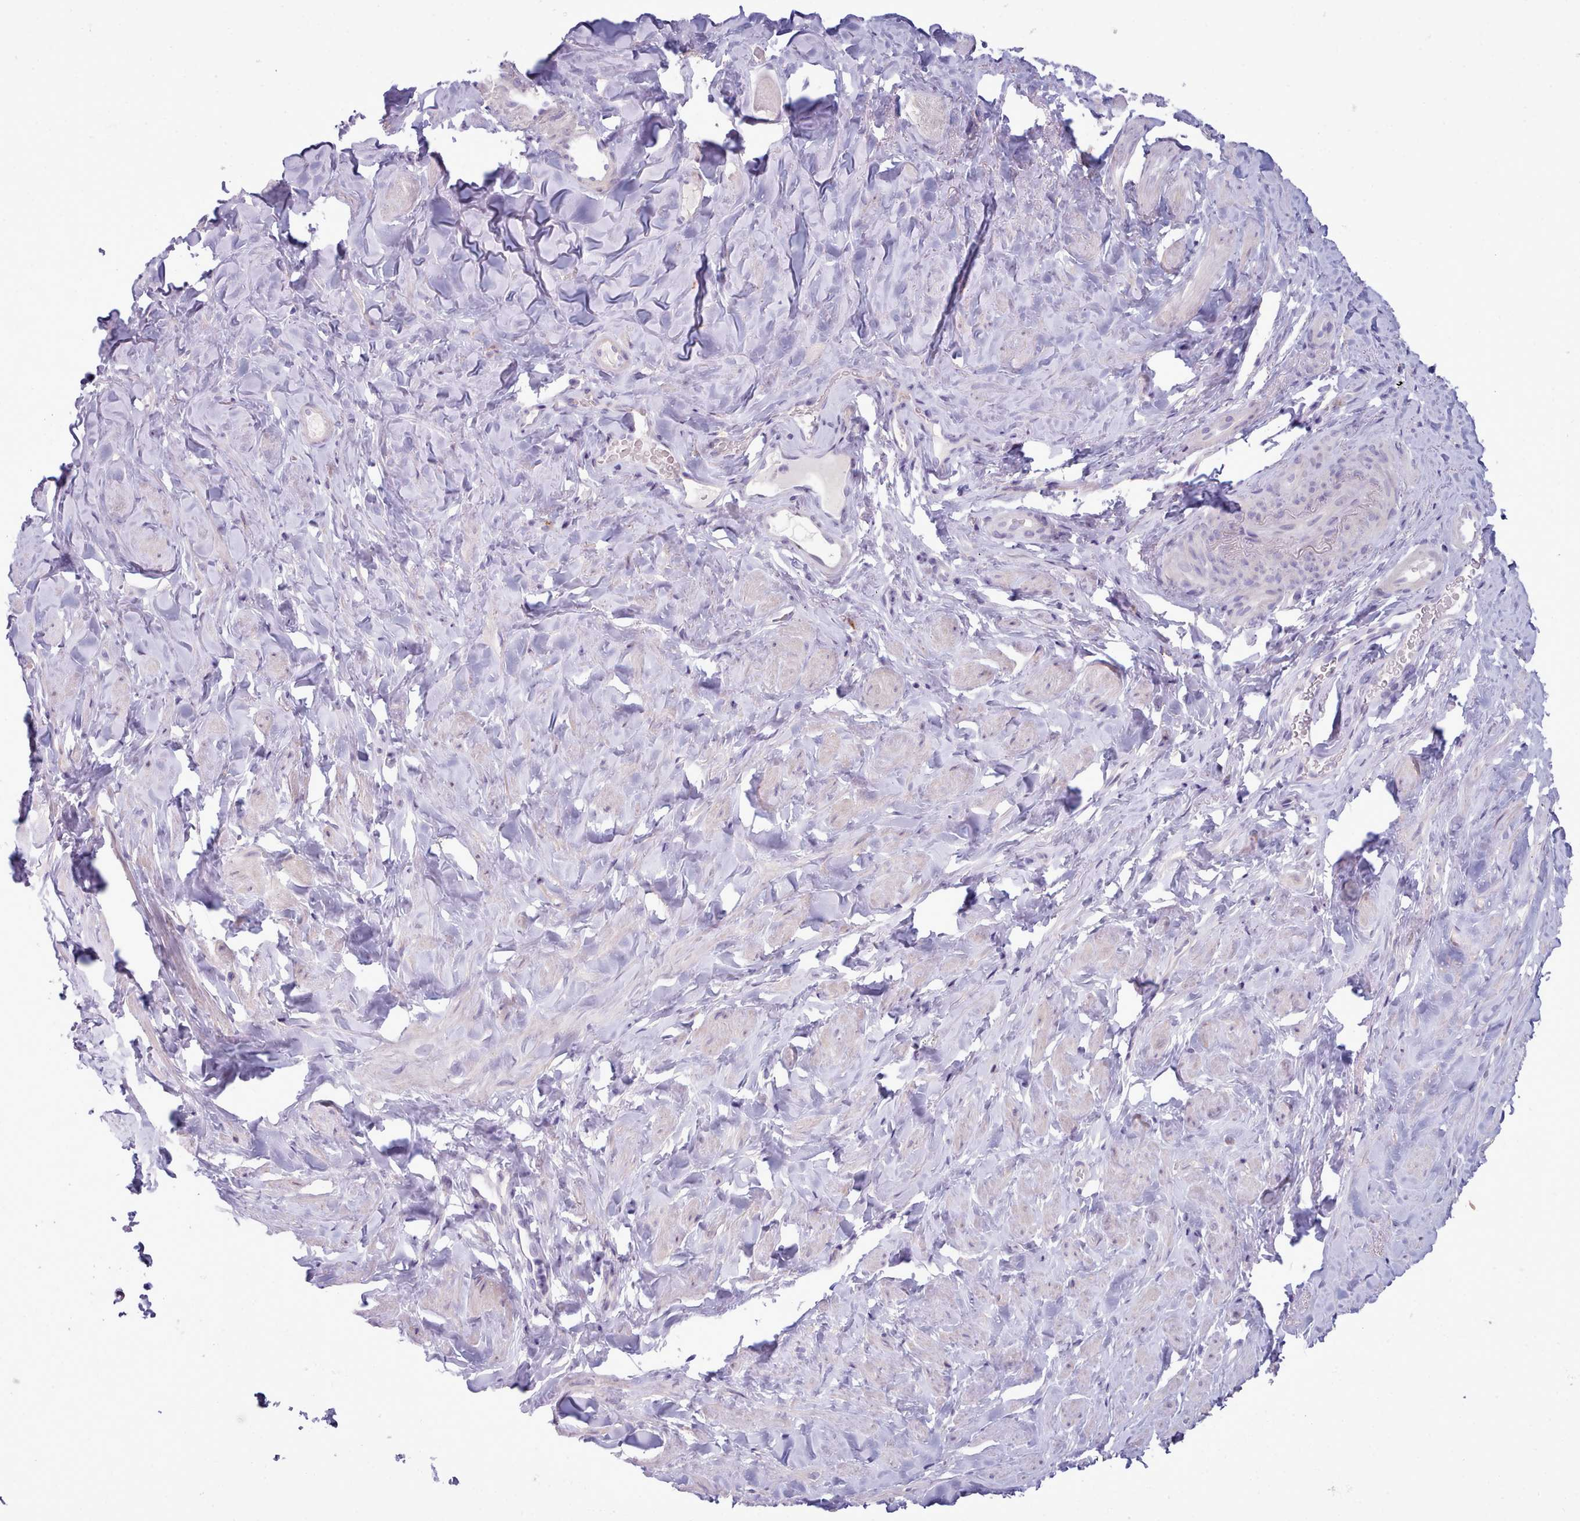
{"staining": {"intensity": "negative", "quantity": "none", "location": "none"}, "tissue": "smooth muscle", "cell_type": "Smooth muscle cells", "image_type": "normal", "snomed": [{"axis": "morphology", "description": "Normal tissue, NOS"}, {"axis": "topography", "description": "Smooth muscle"}, {"axis": "topography", "description": "Peripheral nerve tissue"}], "caption": "There is no significant expression in smooth muscle cells of smooth muscle. Nuclei are stained in blue.", "gene": "MYRFL", "patient": {"sex": "male", "age": 69}}